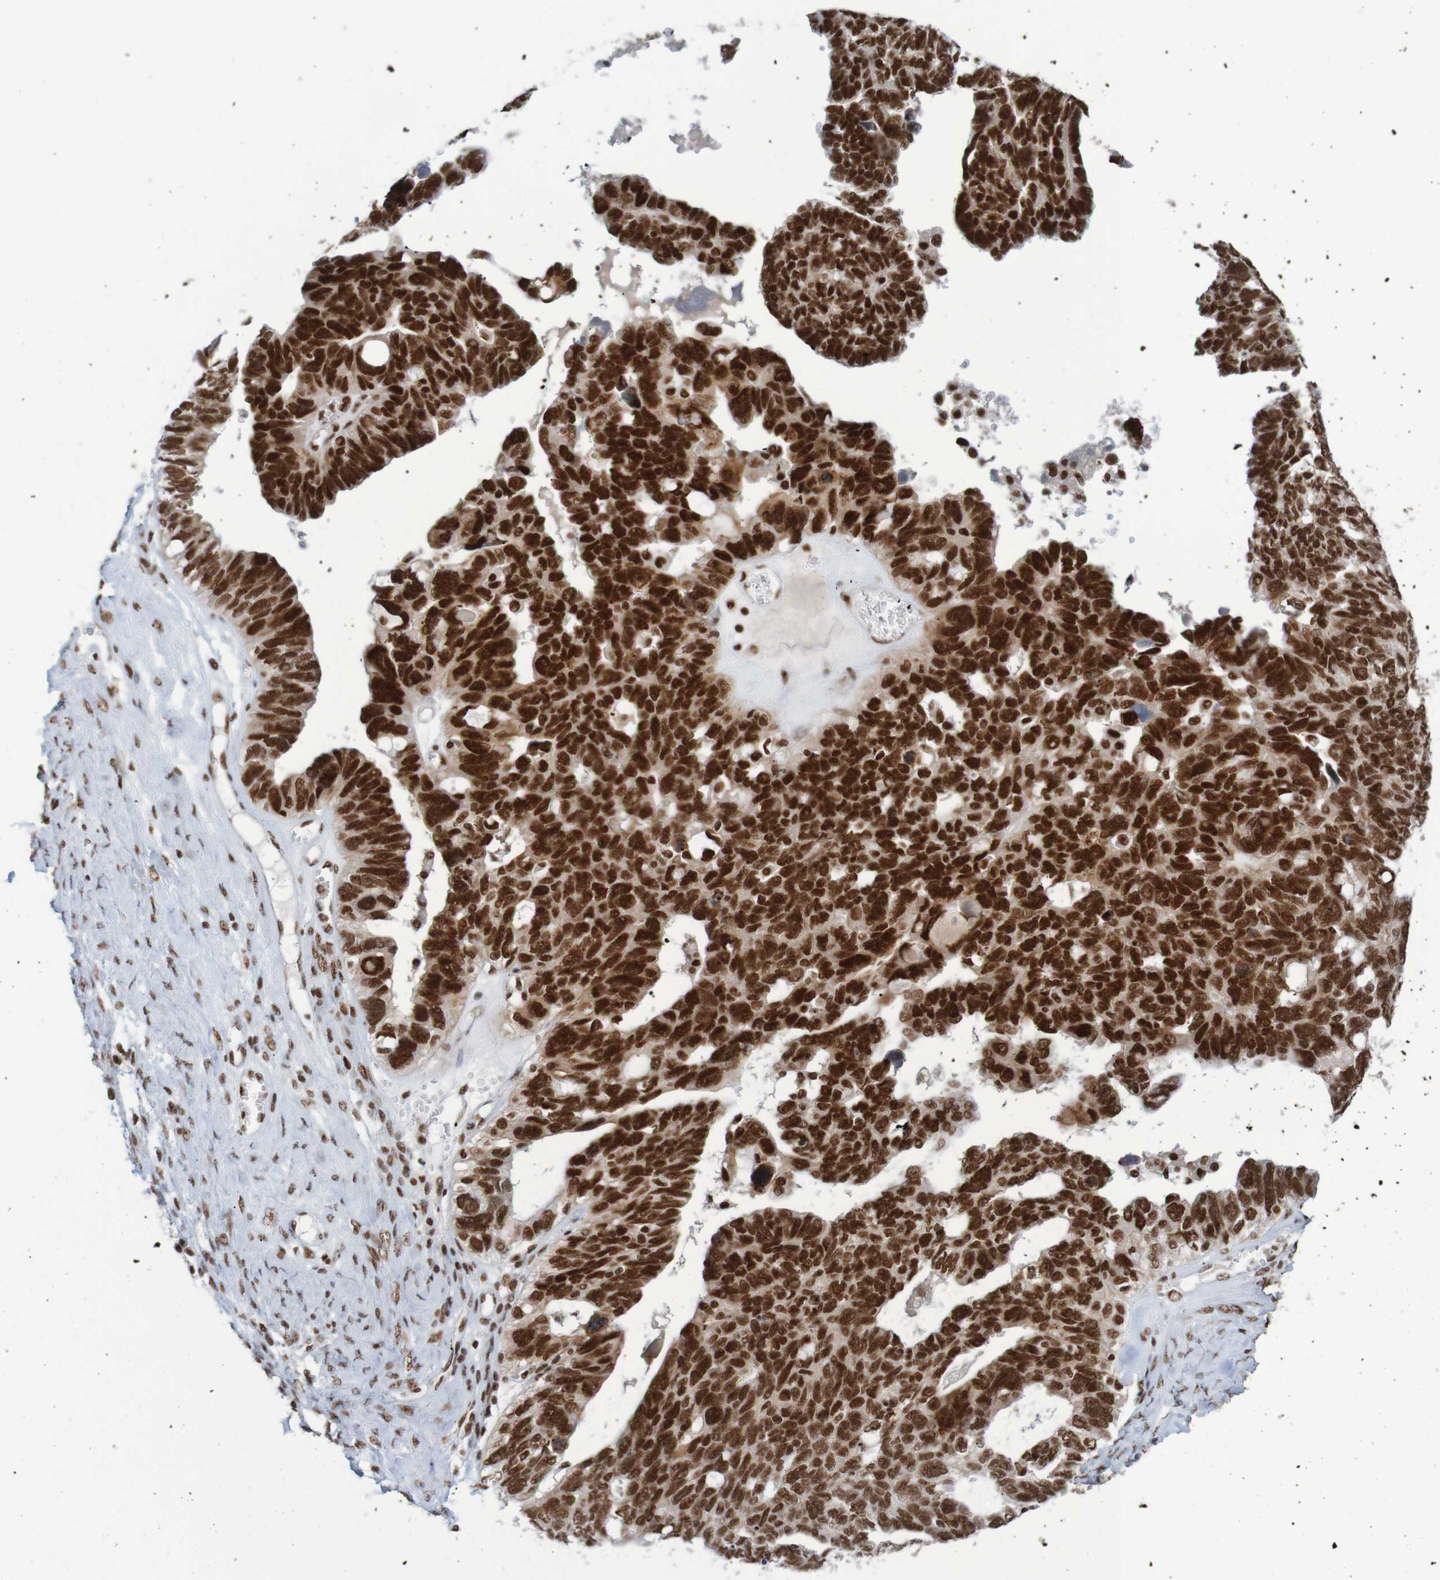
{"staining": {"intensity": "strong", "quantity": ">75%", "location": "nuclear"}, "tissue": "ovarian cancer", "cell_type": "Tumor cells", "image_type": "cancer", "snomed": [{"axis": "morphology", "description": "Cystadenocarcinoma, serous, NOS"}, {"axis": "topography", "description": "Ovary"}], "caption": "The immunohistochemical stain labels strong nuclear staining in tumor cells of ovarian cancer (serous cystadenocarcinoma) tissue.", "gene": "THRAP3", "patient": {"sex": "female", "age": 79}}